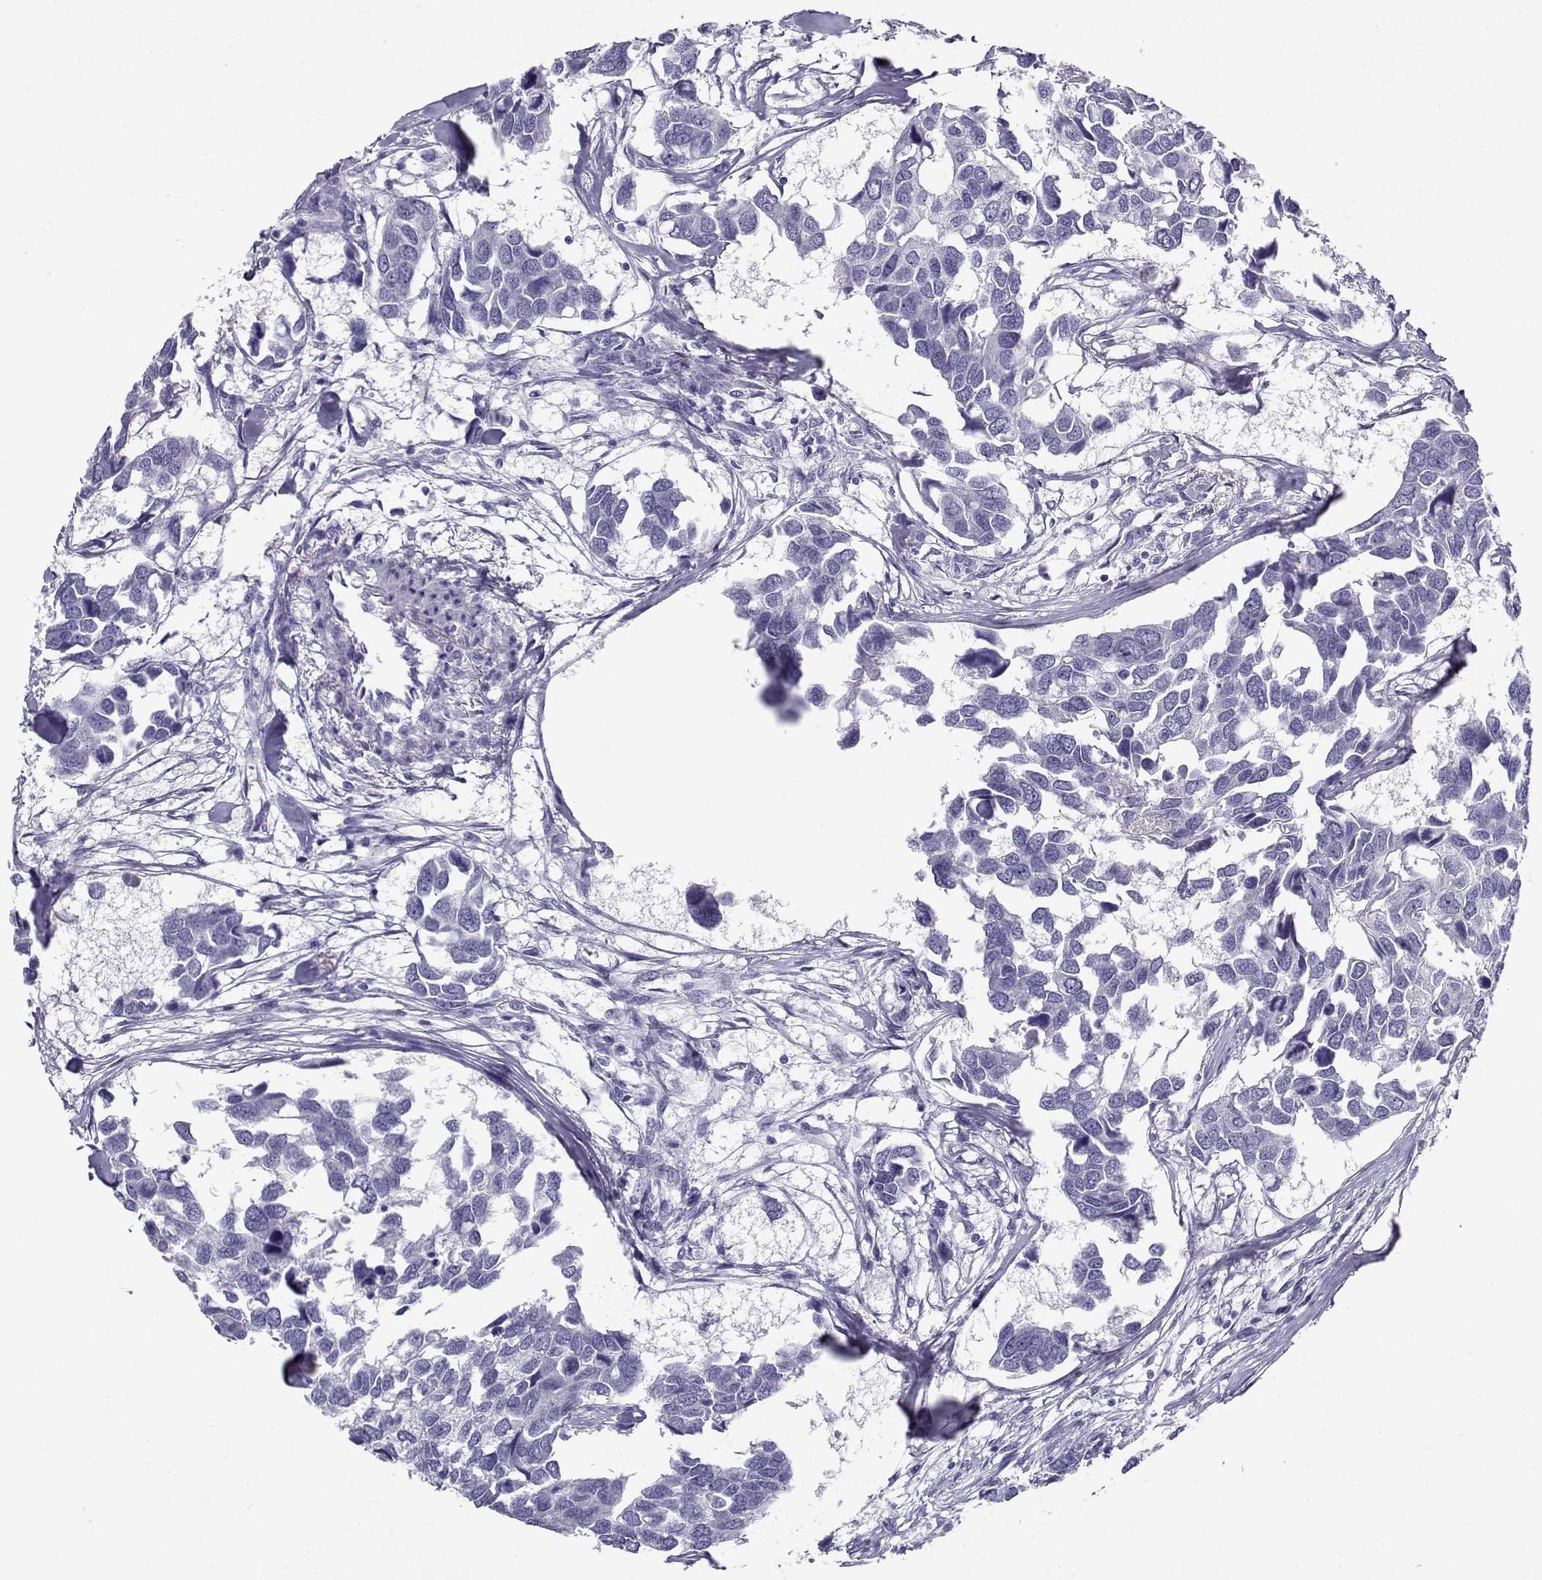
{"staining": {"intensity": "negative", "quantity": "none", "location": "none"}, "tissue": "breast cancer", "cell_type": "Tumor cells", "image_type": "cancer", "snomed": [{"axis": "morphology", "description": "Duct carcinoma"}, {"axis": "topography", "description": "Breast"}], "caption": "Tumor cells show no significant positivity in breast cancer (infiltrating ductal carcinoma).", "gene": "RHOXF2", "patient": {"sex": "female", "age": 83}}